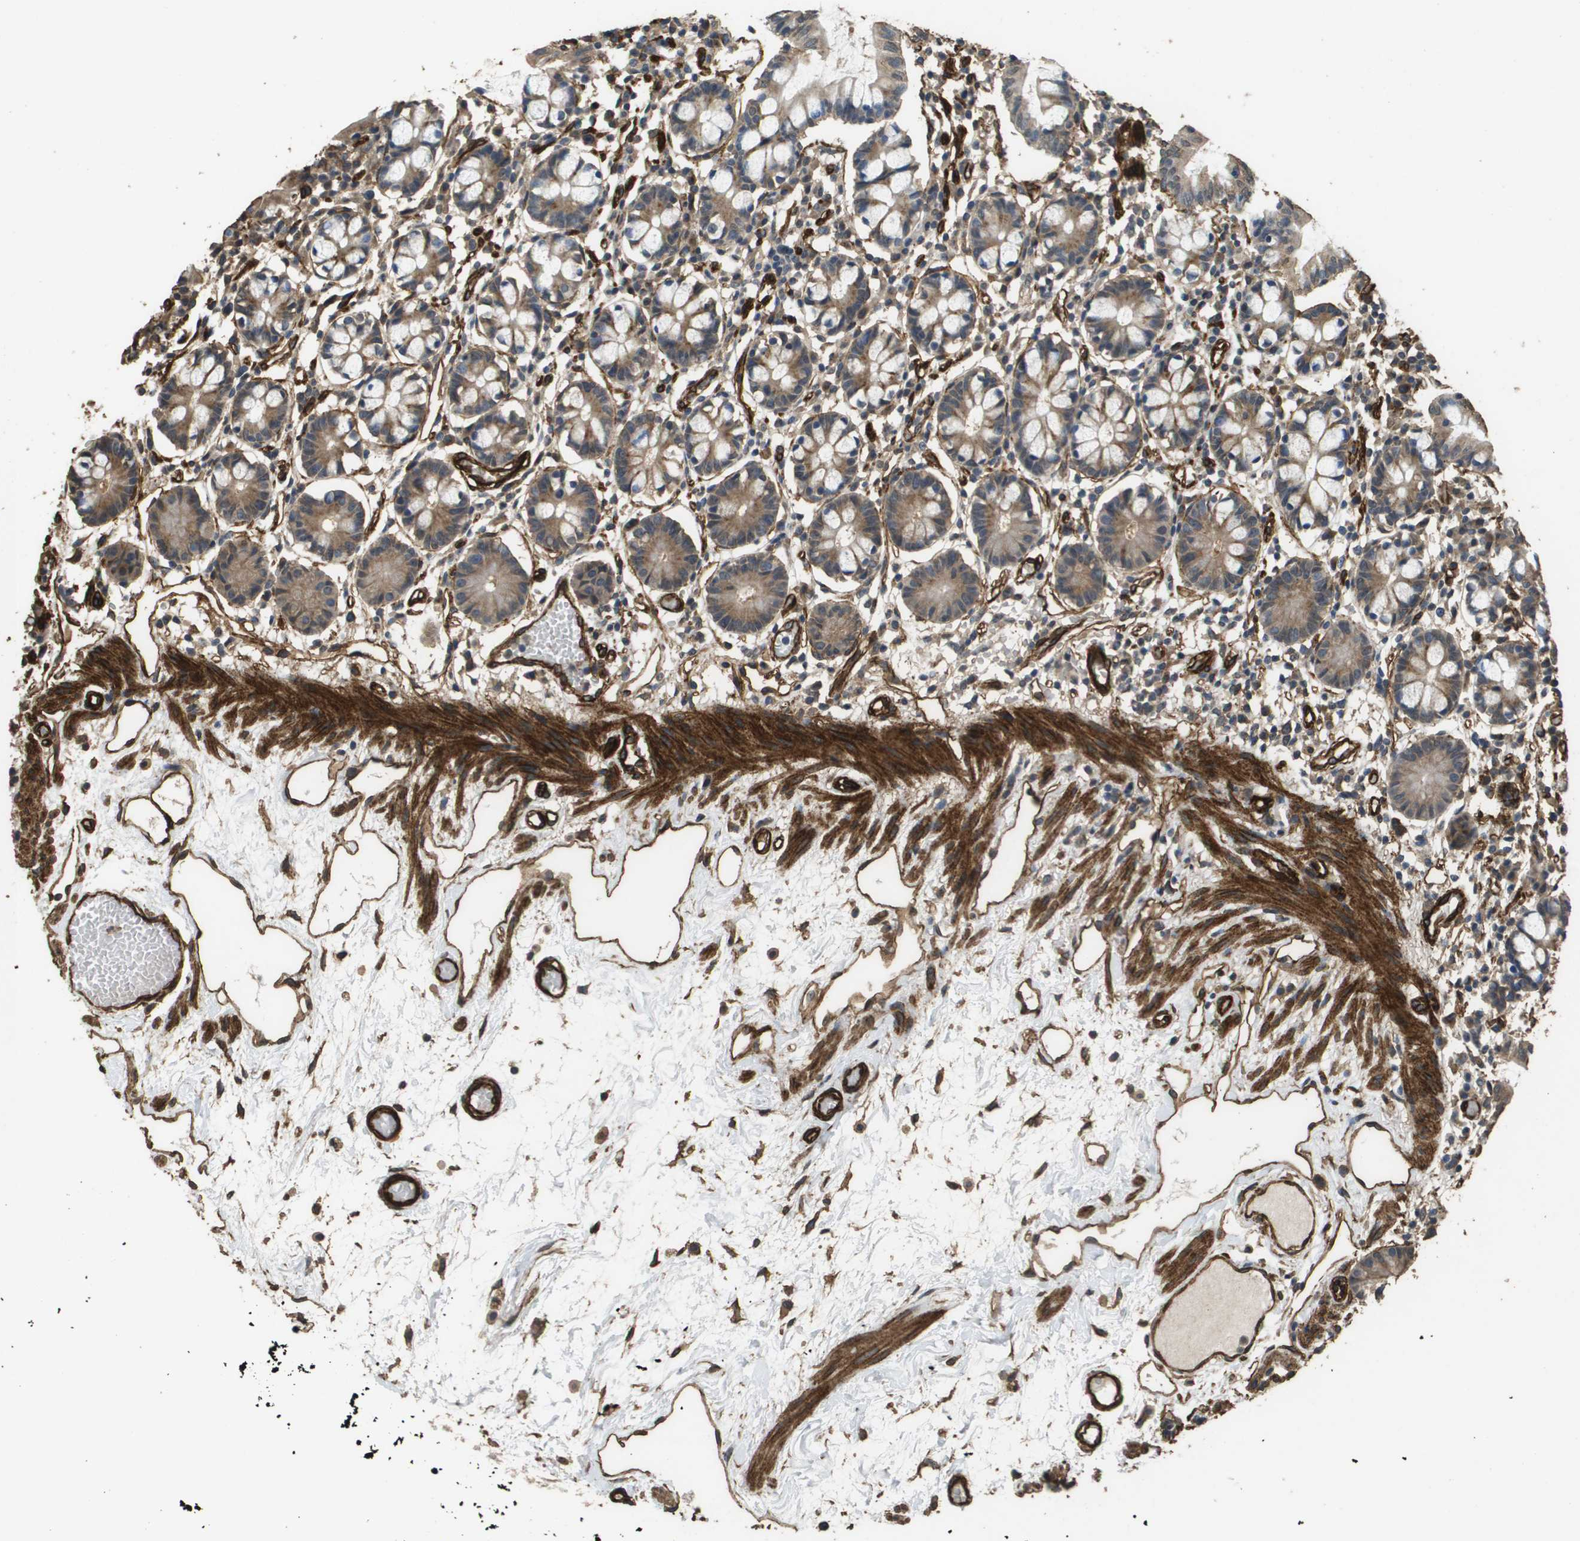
{"staining": {"intensity": "moderate", "quantity": ">75%", "location": "cytoplasmic/membranous,nuclear"}, "tissue": "small intestine", "cell_type": "Glandular cells", "image_type": "normal", "snomed": [{"axis": "morphology", "description": "Normal tissue, NOS"}, {"axis": "morphology", "description": "Cystadenocarcinoma, serous, Metastatic site"}, {"axis": "topography", "description": "Small intestine"}], "caption": "Immunohistochemistry (IHC) micrograph of normal small intestine stained for a protein (brown), which demonstrates medium levels of moderate cytoplasmic/membranous,nuclear positivity in approximately >75% of glandular cells.", "gene": "AAMP", "patient": {"sex": "female", "age": 61}}